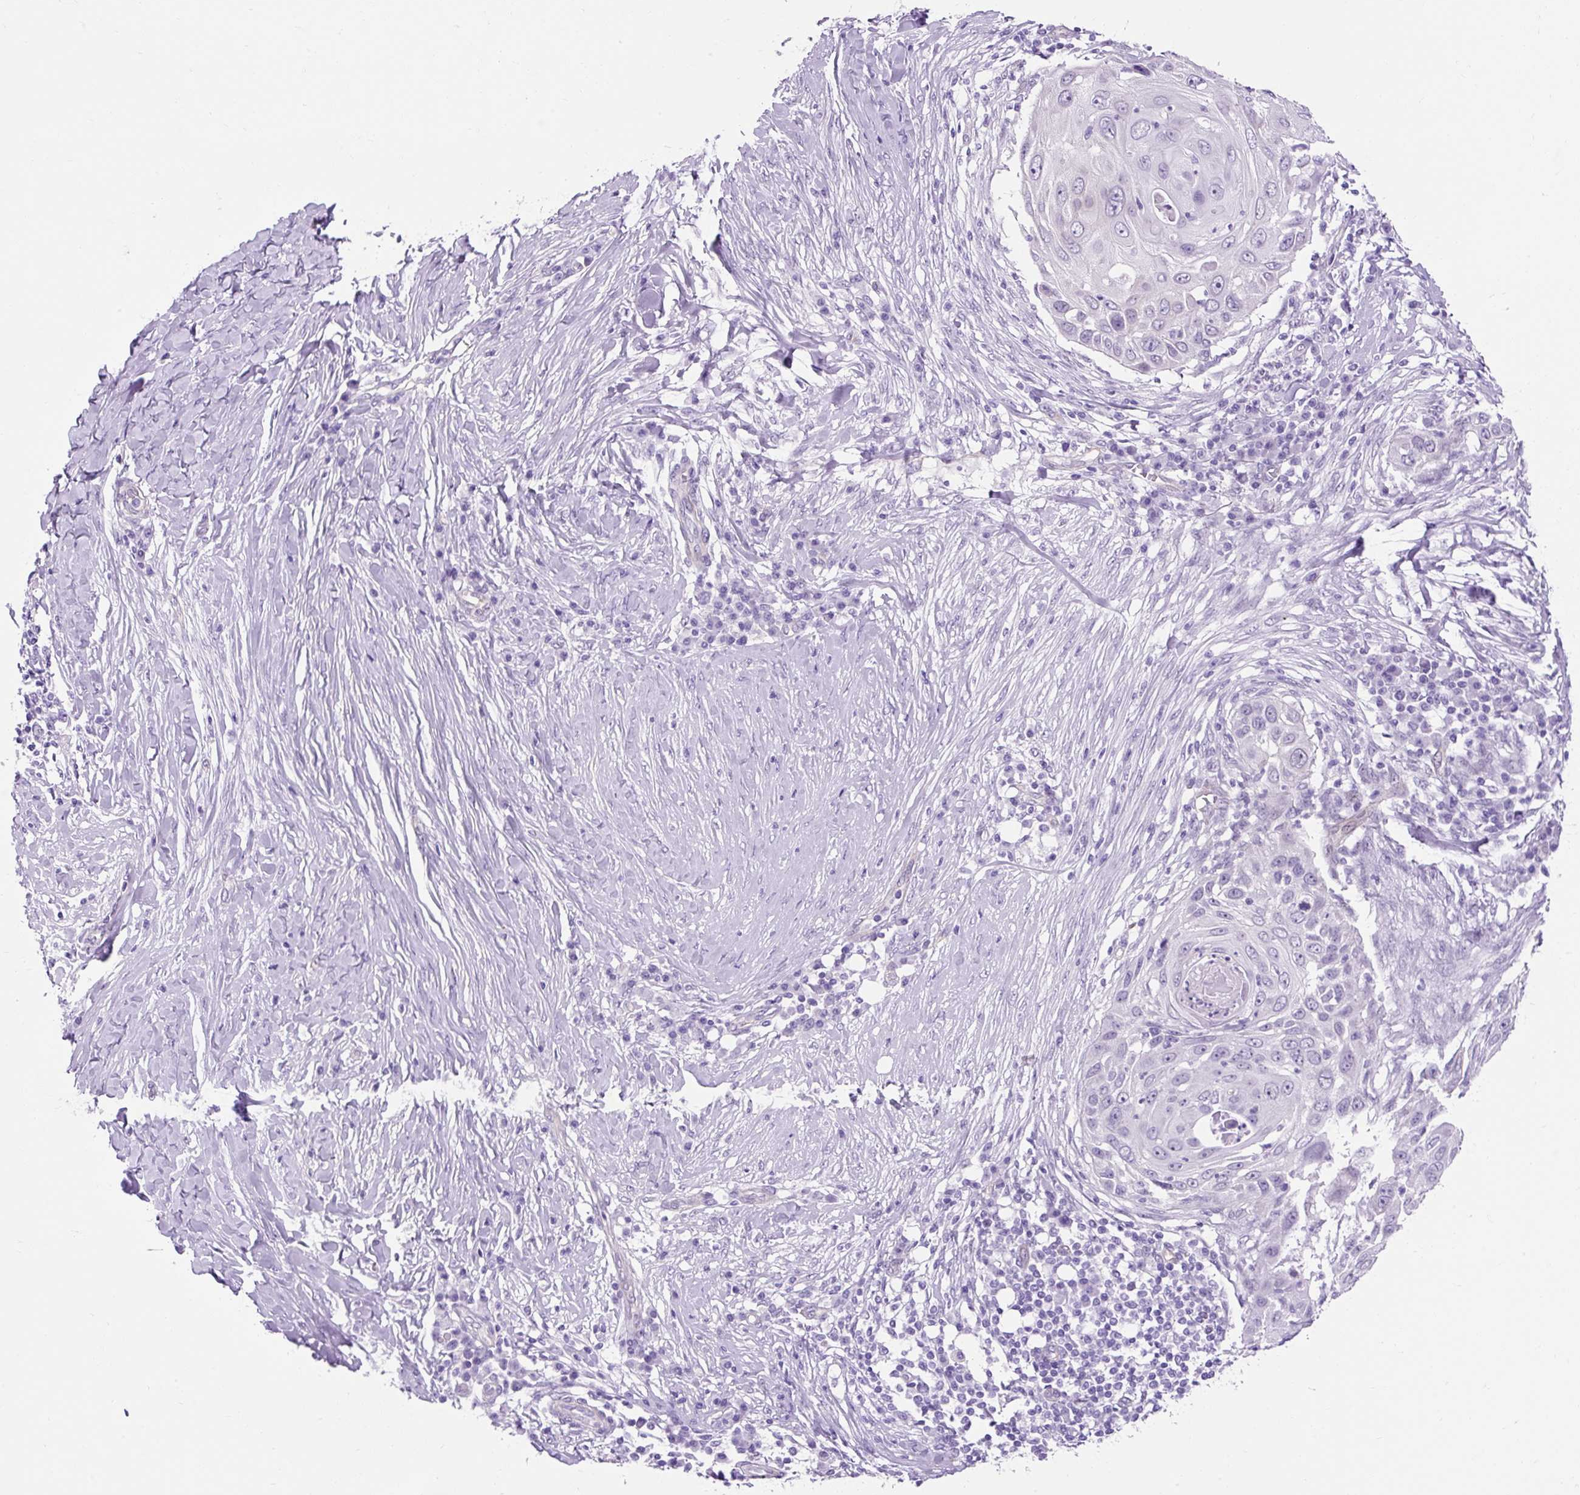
{"staining": {"intensity": "negative", "quantity": "none", "location": "none"}, "tissue": "skin cancer", "cell_type": "Tumor cells", "image_type": "cancer", "snomed": [{"axis": "morphology", "description": "Squamous cell carcinoma, NOS"}, {"axis": "topography", "description": "Skin"}], "caption": "Tumor cells are negative for brown protein staining in skin squamous cell carcinoma.", "gene": "KRT12", "patient": {"sex": "female", "age": 44}}